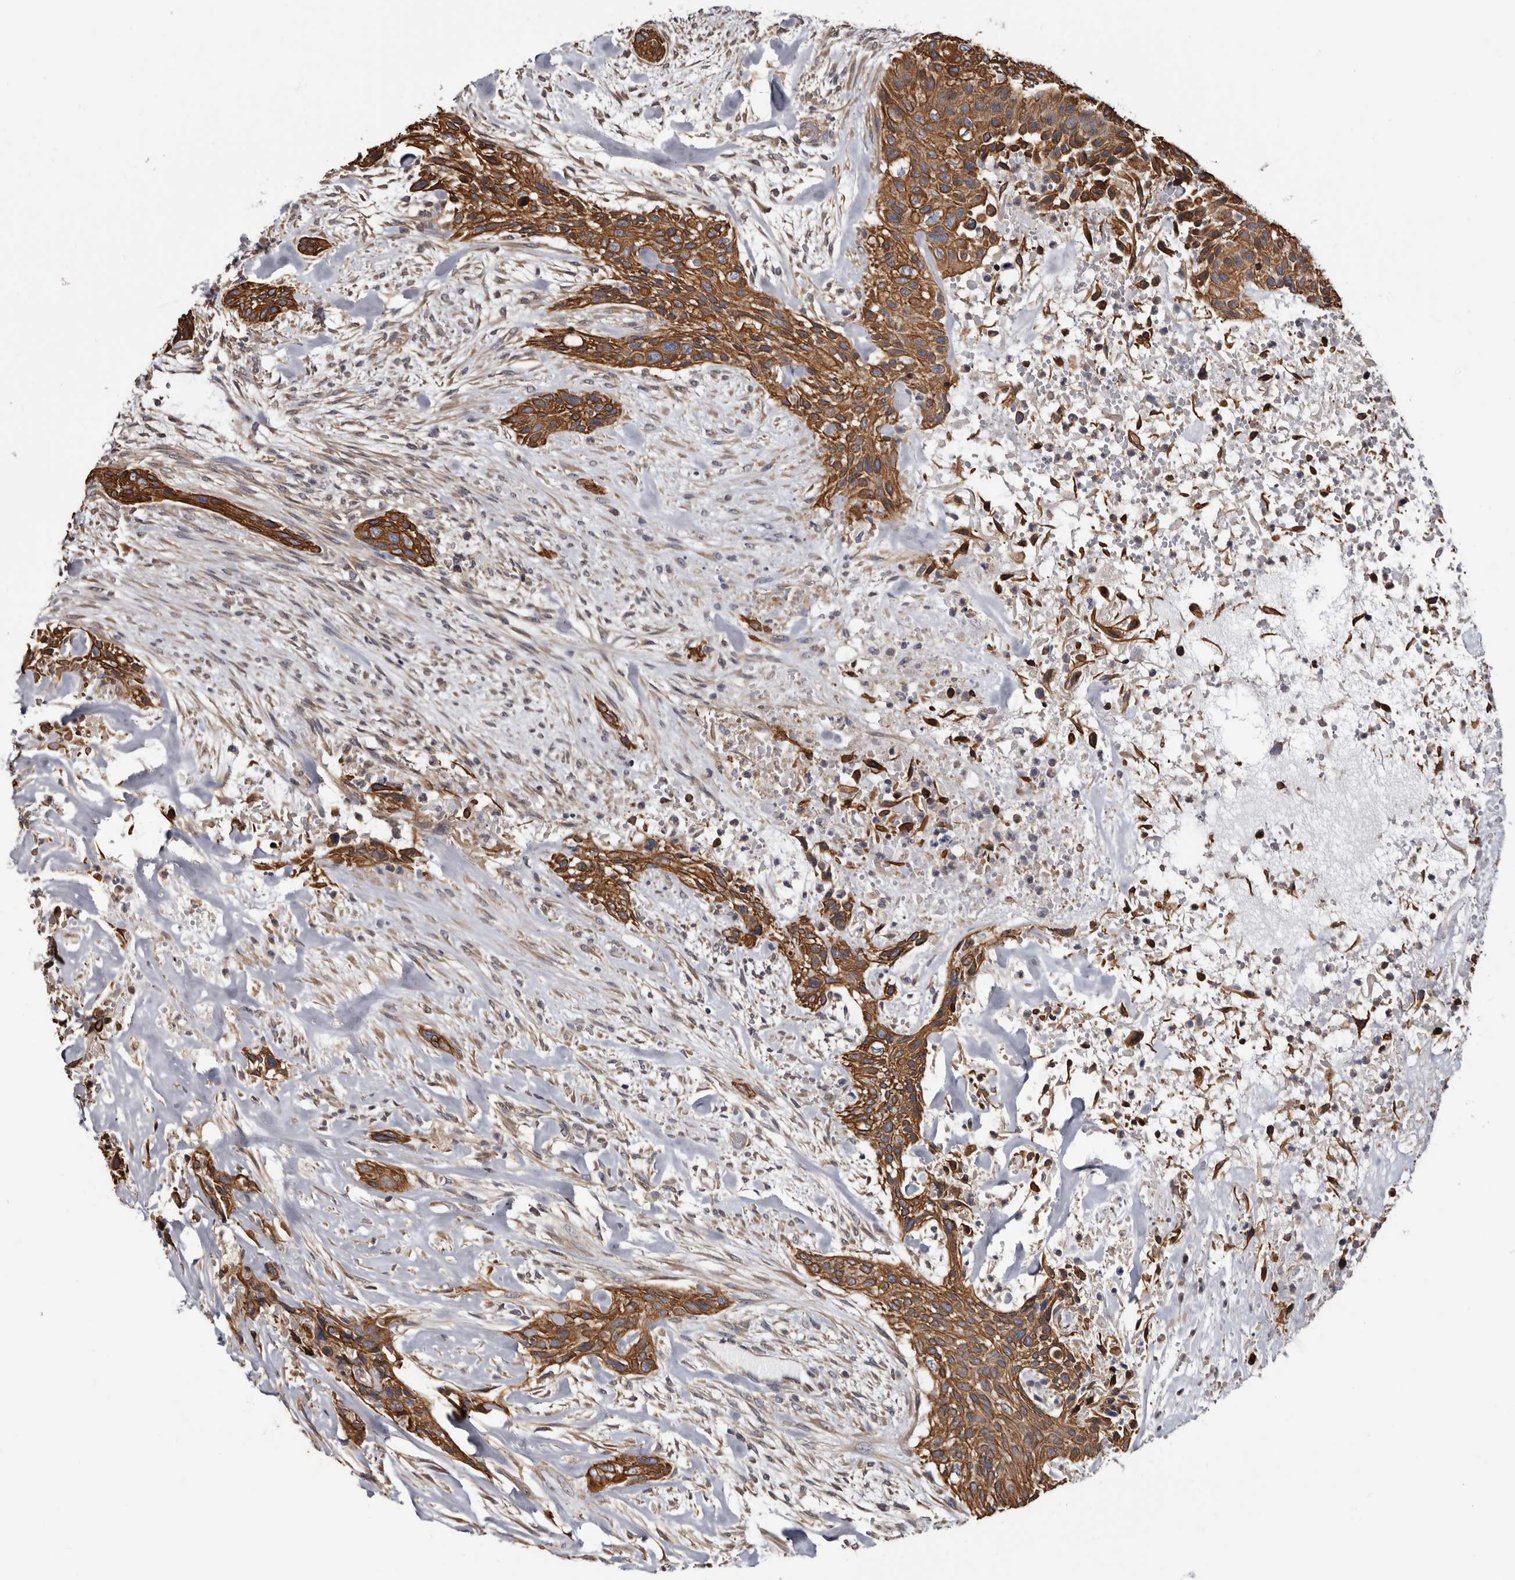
{"staining": {"intensity": "strong", "quantity": ">75%", "location": "cytoplasmic/membranous"}, "tissue": "urothelial cancer", "cell_type": "Tumor cells", "image_type": "cancer", "snomed": [{"axis": "morphology", "description": "Urothelial carcinoma, High grade"}, {"axis": "topography", "description": "Urinary bladder"}], "caption": "The image demonstrates immunohistochemical staining of urothelial cancer. There is strong cytoplasmic/membranous staining is seen in about >75% of tumor cells.", "gene": "MRPL18", "patient": {"sex": "male", "age": 35}}